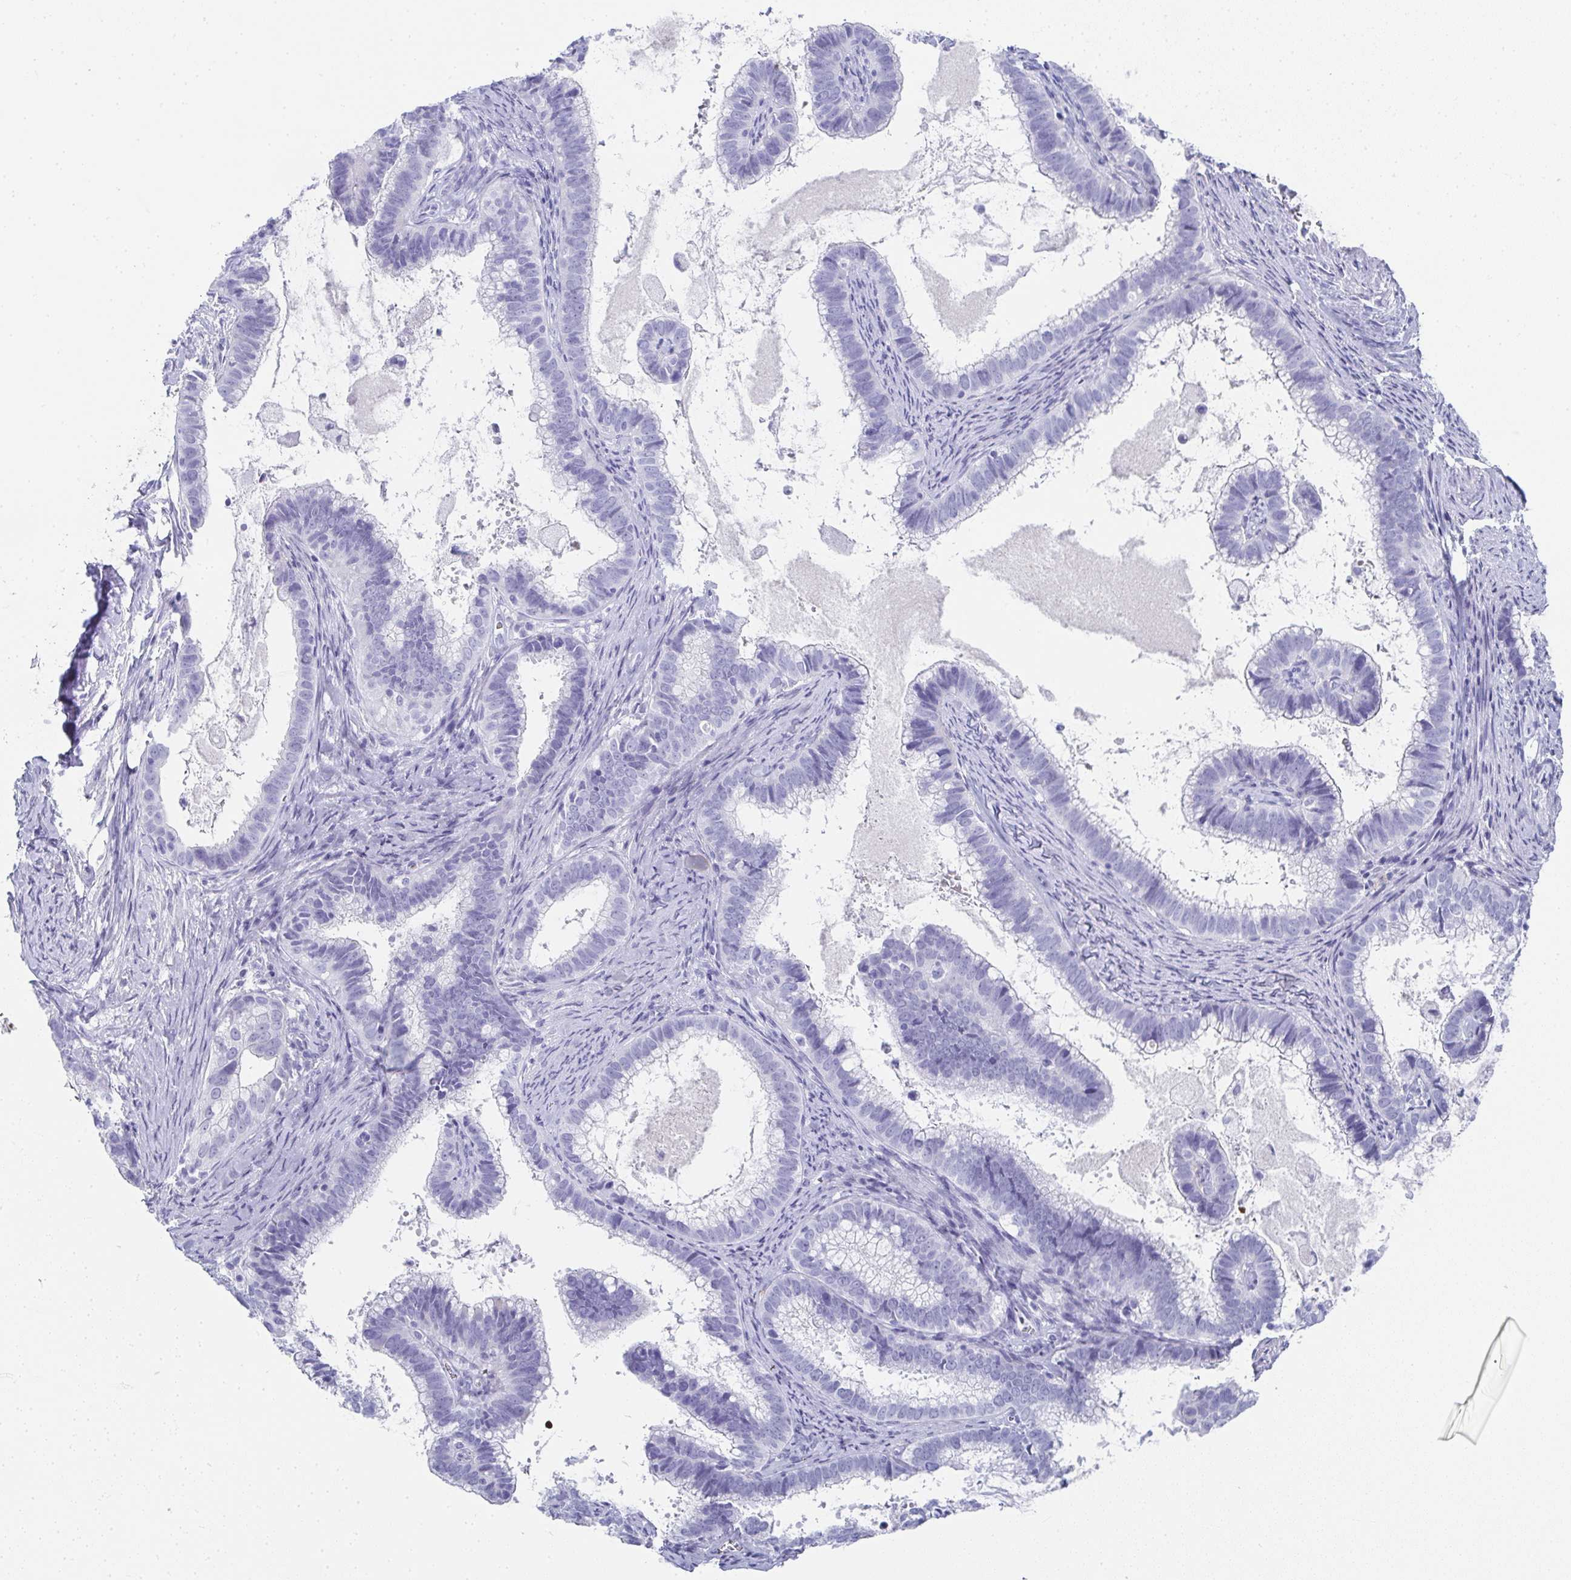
{"staining": {"intensity": "negative", "quantity": "none", "location": "none"}, "tissue": "cervical cancer", "cell_type": "Tumor cells", "image_type": "cancer", "snomed": [{"axis": "morphology", "description": "Adenocarcinoma, NOS"}, {"axis": "topography", "description": "Cervix"}], "caption": "Tumor cells show no significant protein expression in cervical adenocarcinoma. Brightfield microscopy of IHC stained with DAB (brown) and hematoxylin (blue), captured at high magnification.", "gene": "SYCP1", "patient": {"sex": "female", "age": 61}}